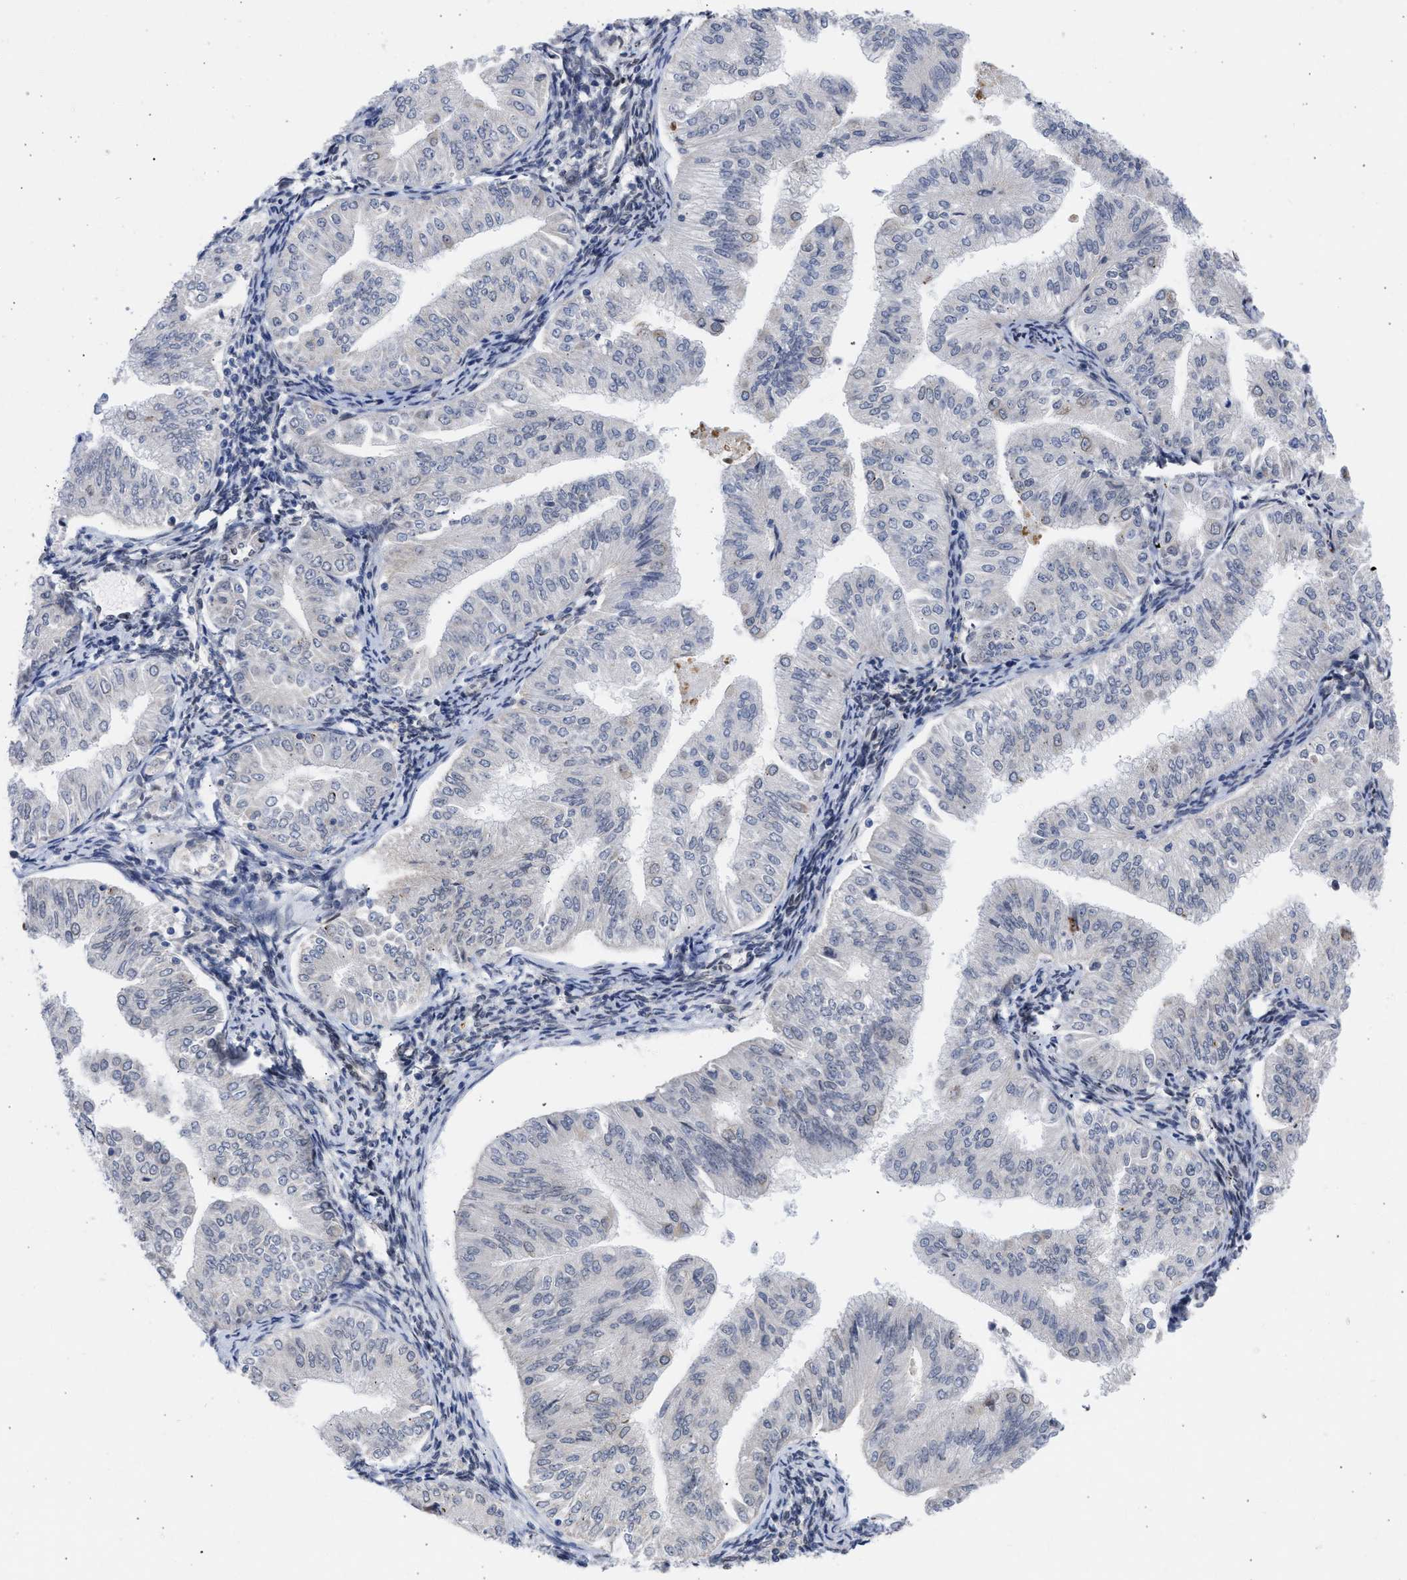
{"staining": {"intensity": "negative", "quantity": "none", "location": "none"}, "tissue": "endometrial cancer", "cell_type": "Tumor cells", "image_type": "cancer", "snomed": [{"axis": "morphology", "description": "Normal tissue, NOS"}, {"axis": "morphology", "description": "Adenocarcinoma, NOS"}, {"axis": "topography", "description": "Endometrium"}], "caption": "The photomicrograph demonstrates no significant positivity in tumor cells of endometrial cancer (adenocarcinoma).", "gene": "NUP35", "patient": {"sex": "female", "age": 53}}